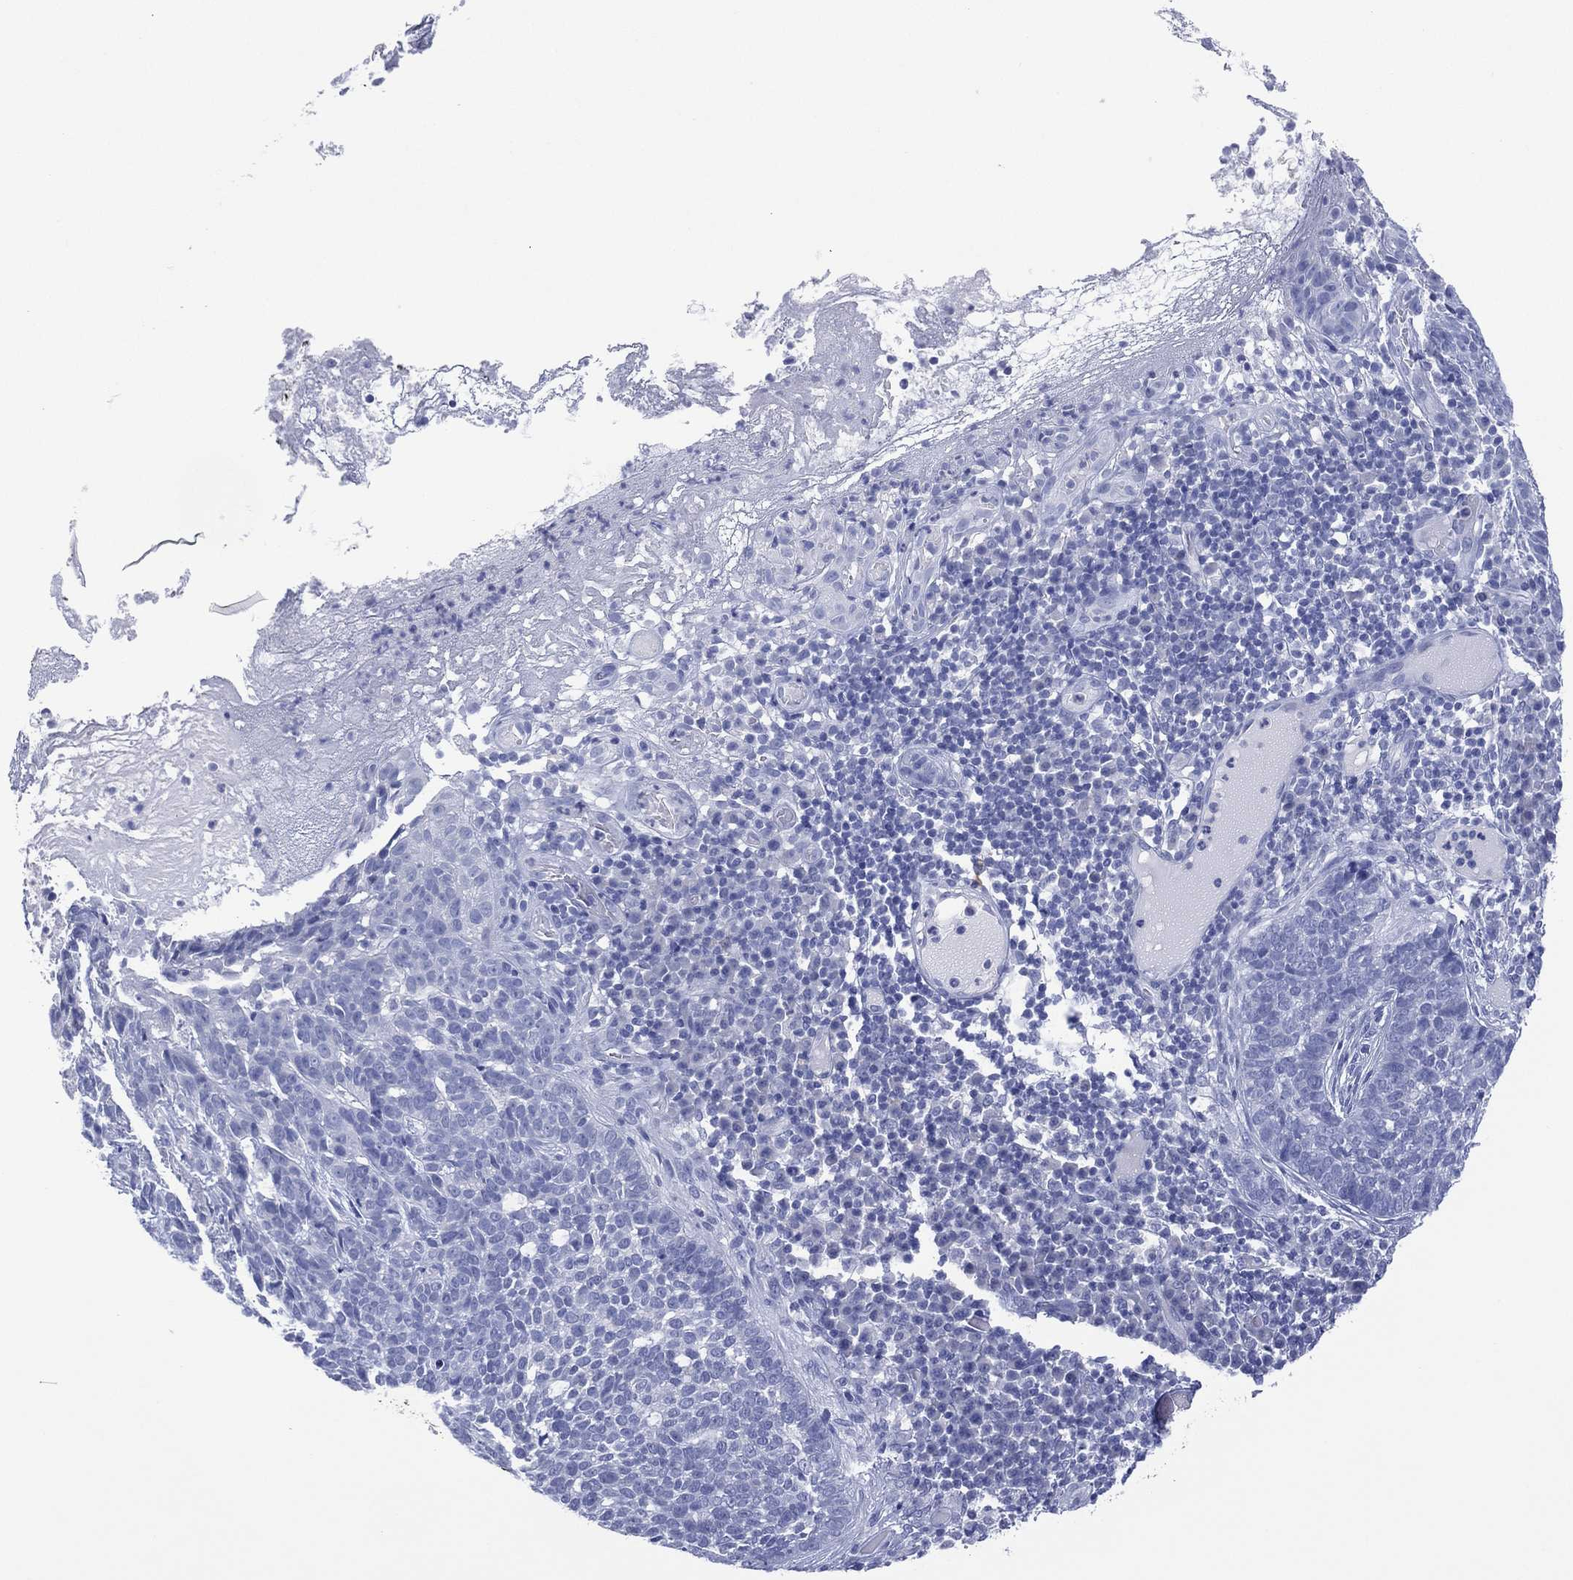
{"staining": {"intensity": "negative", "quantity": "none", "location": "none"}, "tissue": "skin cancer", "cell_type": "Tumor cells", "image_type": "cancer", "snomed": [{"axis": "morphology", "description": "Basal cell carcinoma"}, {"axis": "topography", "description": "Skin"}], "caption": "Immunohistochemical staining of human skin cancer reveals no significant staining in tumor cells.", "gene": "DSG1", "patient": {"sex": "female", "age": 69}}